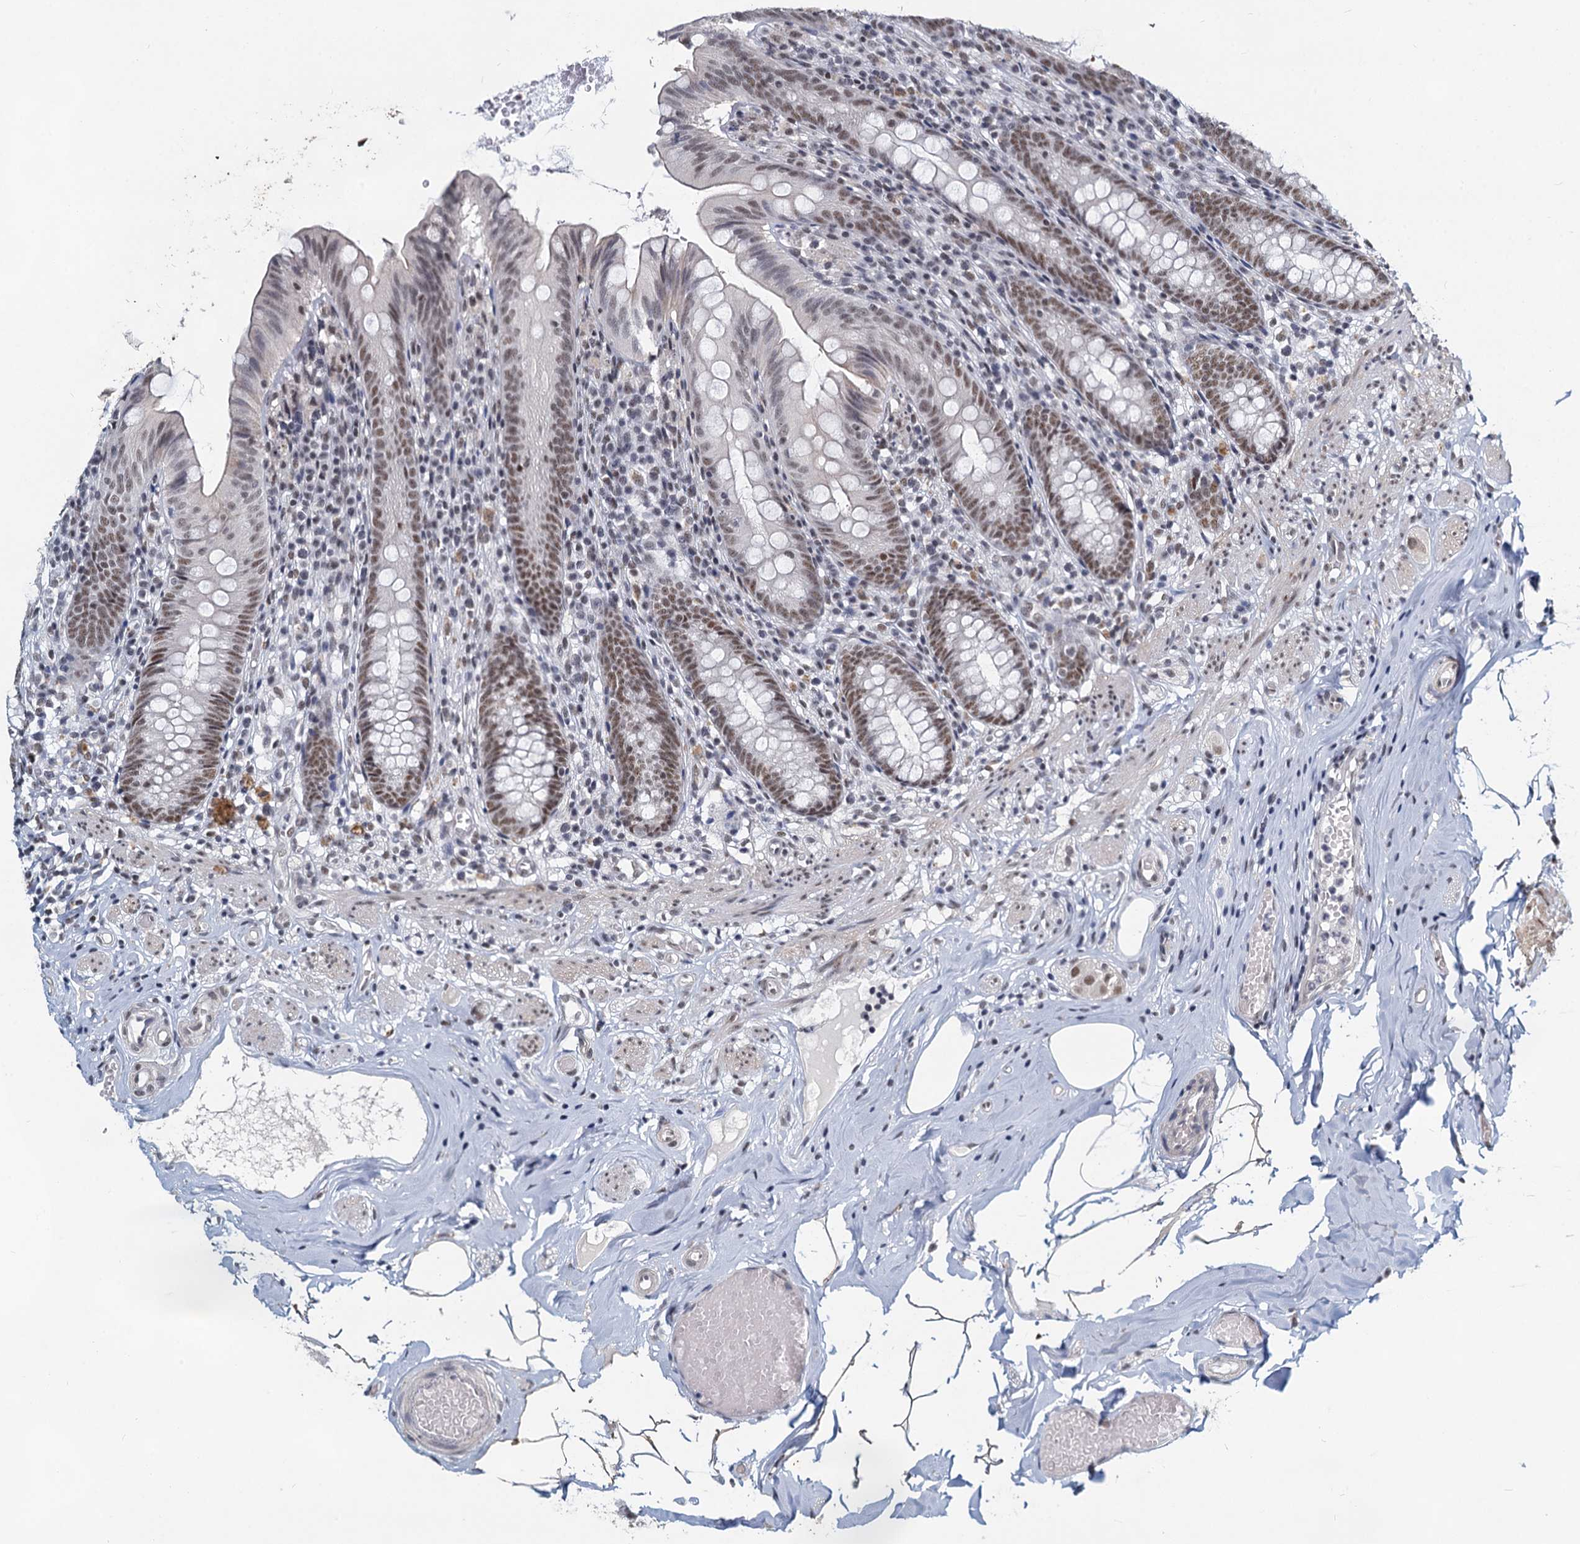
{"staining": {"intensity": "moderate", "quantity": ">75%", "location": "nuclear"}, "tissue": "appendix", "cell_type": "Glandular cells", "image_type": "normal", "snomed": [{"axis": "morphology", "description": "Normal tissue, NOS"}, {"axis": "topography", "description": "Appendix"}], "caption": "Glandular cells demonstrate medium levels of moderate nuclear staining in about >75% of cells in normal appendix. The protein is shown in brown color, while the nuclei are stained blue.", "gene": "METTL14", "patient": {"sex": "male", "age": 55}}